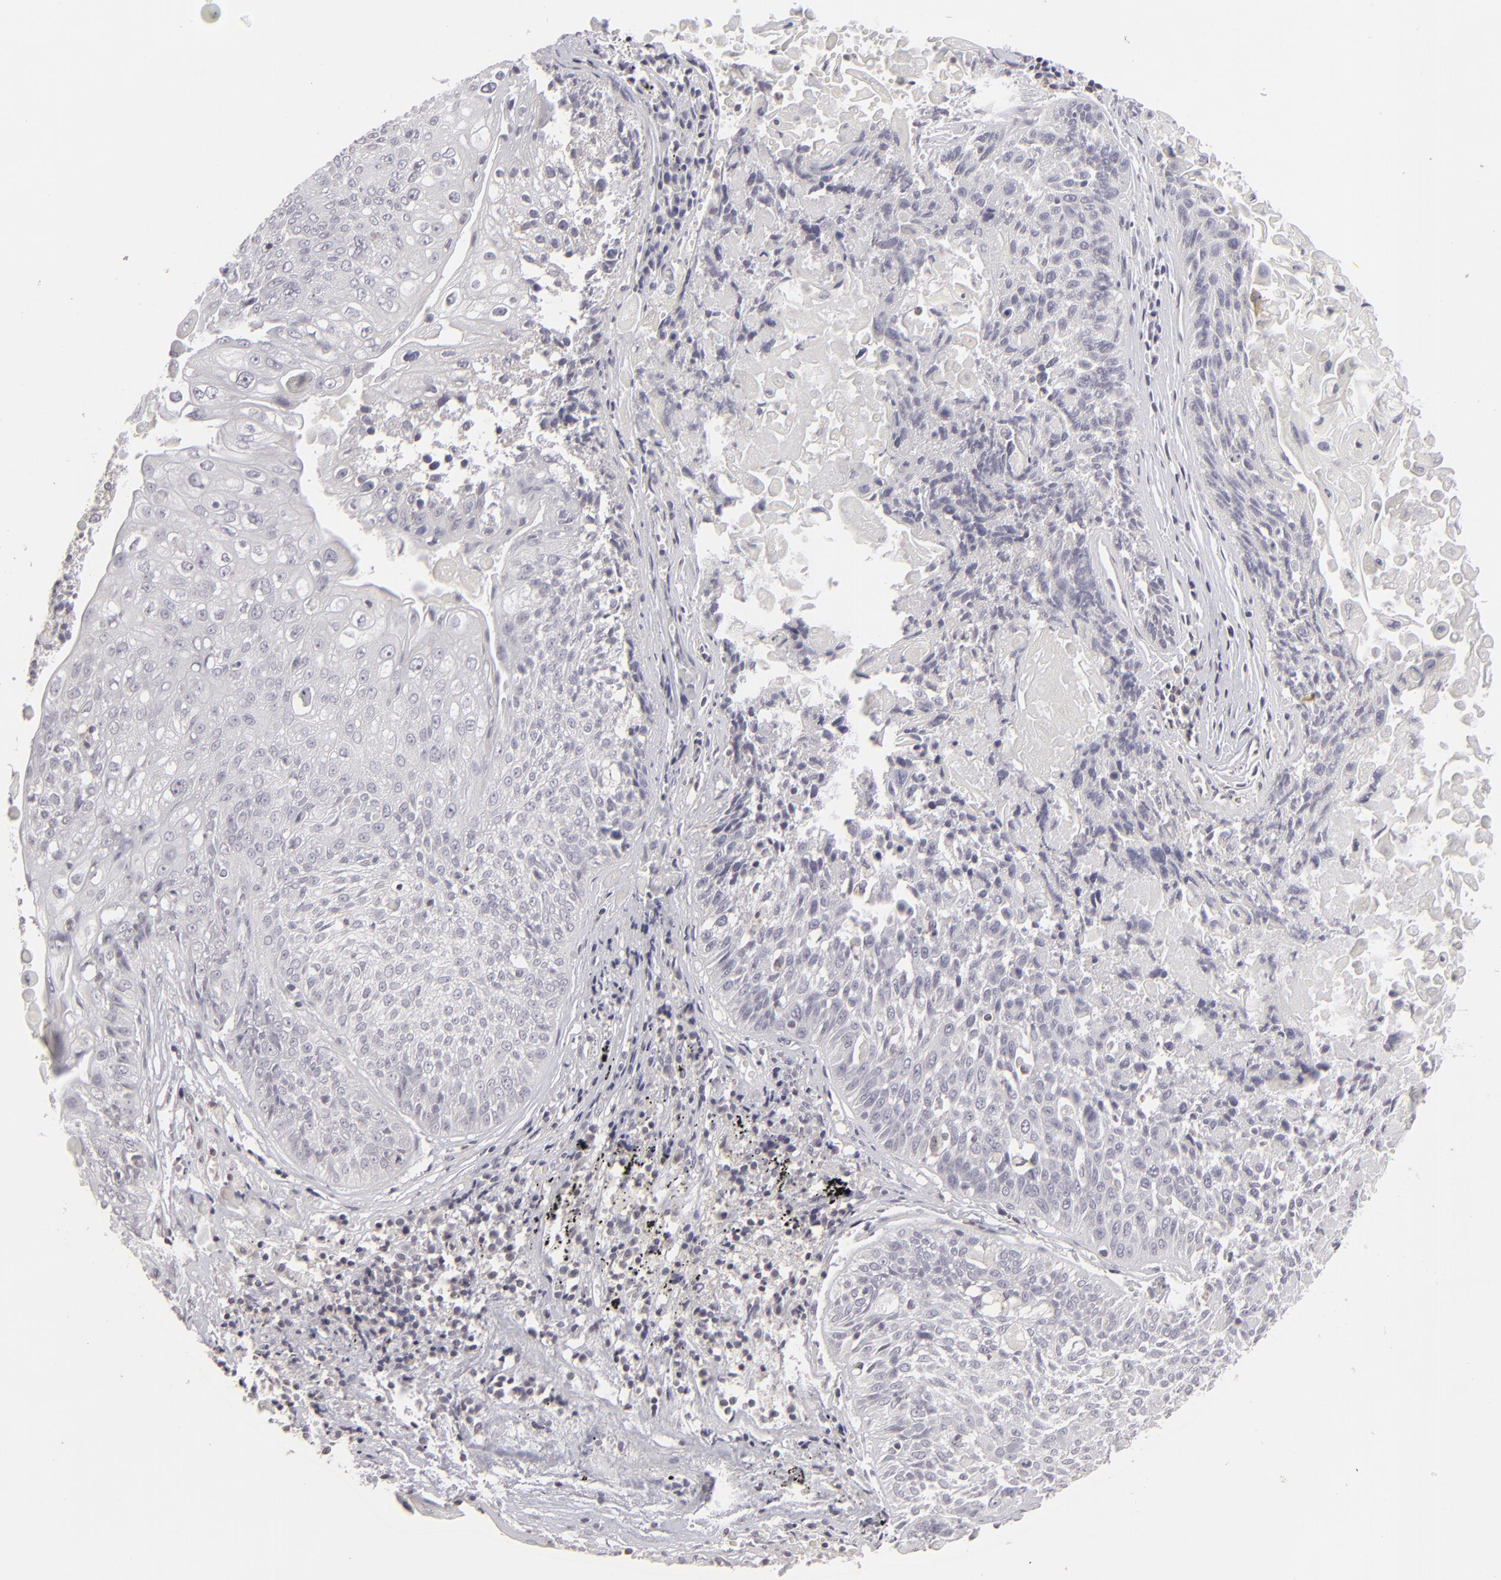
{"staining": {"intensity": "negative", "quantity": "none", "location": "none"}, "tissue": "lung cancer", "cell_type": "Tumor cells", "image_type": "cancer", "snomed": [{"axis": "morphology", "description": "Adenocarcinoma, NOS"}, {"axis": "topography", "description": "Lung"}], "caption": "Protein analysis of adenocarcinoma (lung) demonstrates no significant expression in tumor cells. The staining is performed using DAB (3,3'-diaminobenzidine) brown chromogen with nuclei counter-stained in using hematoxylin.", "gene": "CLDN2", "patient": {"sex": "male", "age": 60}}